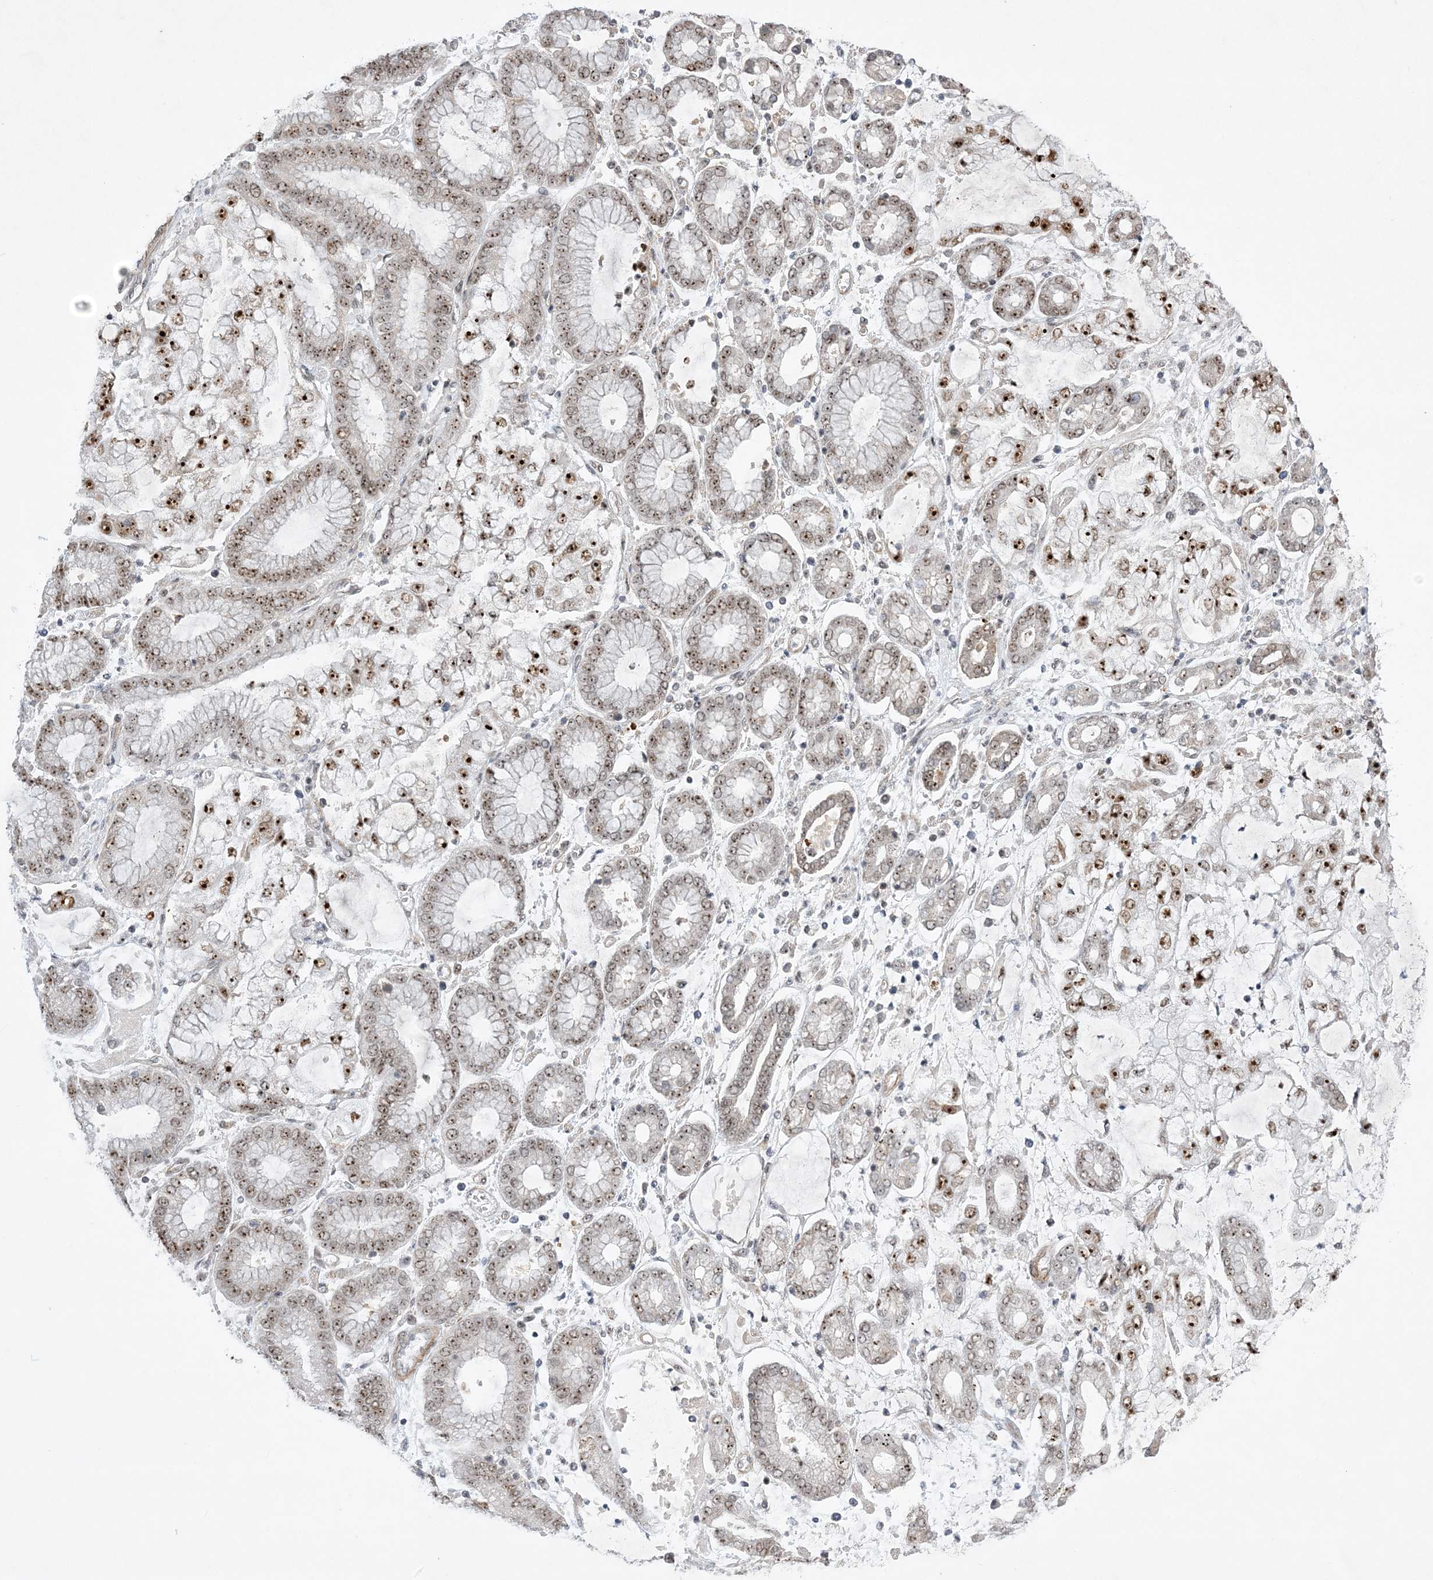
{"staining": {"intensity": "strong", "quantity": "25%-75%", "location": "nuclear"}, "tissue": "stomach cancer", "cell_type": "Tumor cells", "image_type": "cancer", "snomed": [{"axis": "morphology", "description": "Adenocarcinoma, NOS"}, {"axis": "topography", "description": "Stomach"}], "caption": "This is a histology image of IHC staining of stomach cancer, which shows strong positivity in the nuclear of tumor cells.", "gene": "NPM3", "patient": {"sex": "male", "age": 76}}